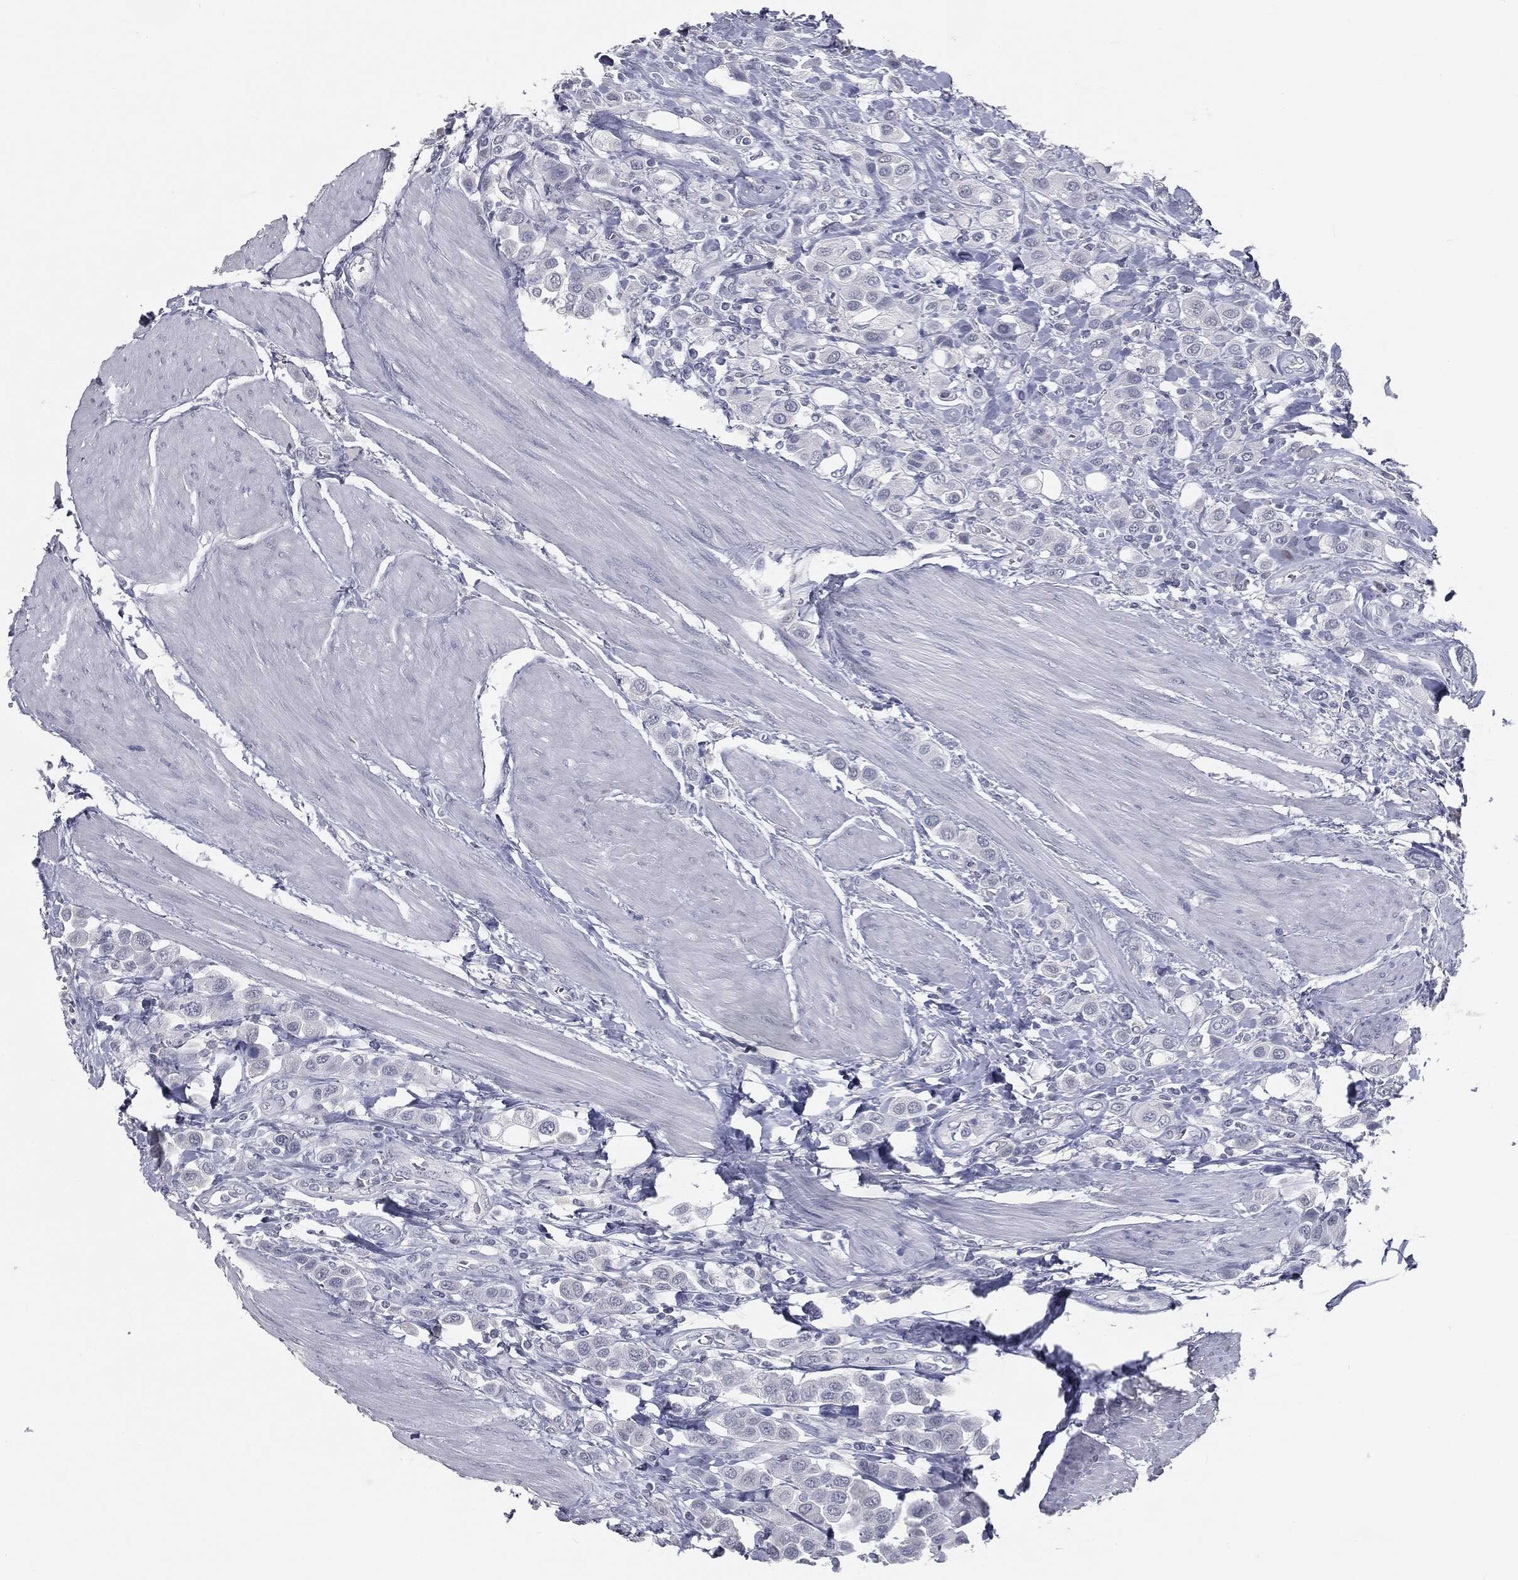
{"staining": {"intensity": "negative", "quantity": "none", "location": "none"}, "tissue": "urothelial cancer", "cell_type": "Tumor cells", "image_type": "cancer", "snomed": [{"axis": "morphology", "description": "Urothelial carcinoma, High grade"}, {"axis": "topography", "description": "Urinary bladder"}], "caption": "Immunohistochemistry (IHC) photomicrograph of human urothelial carcinoma (high-grade) stained for a protein (brown), which displays no expression in tumor cells.", "gene": "PRAME", "patient": {"sex": "male", "age": 50}}